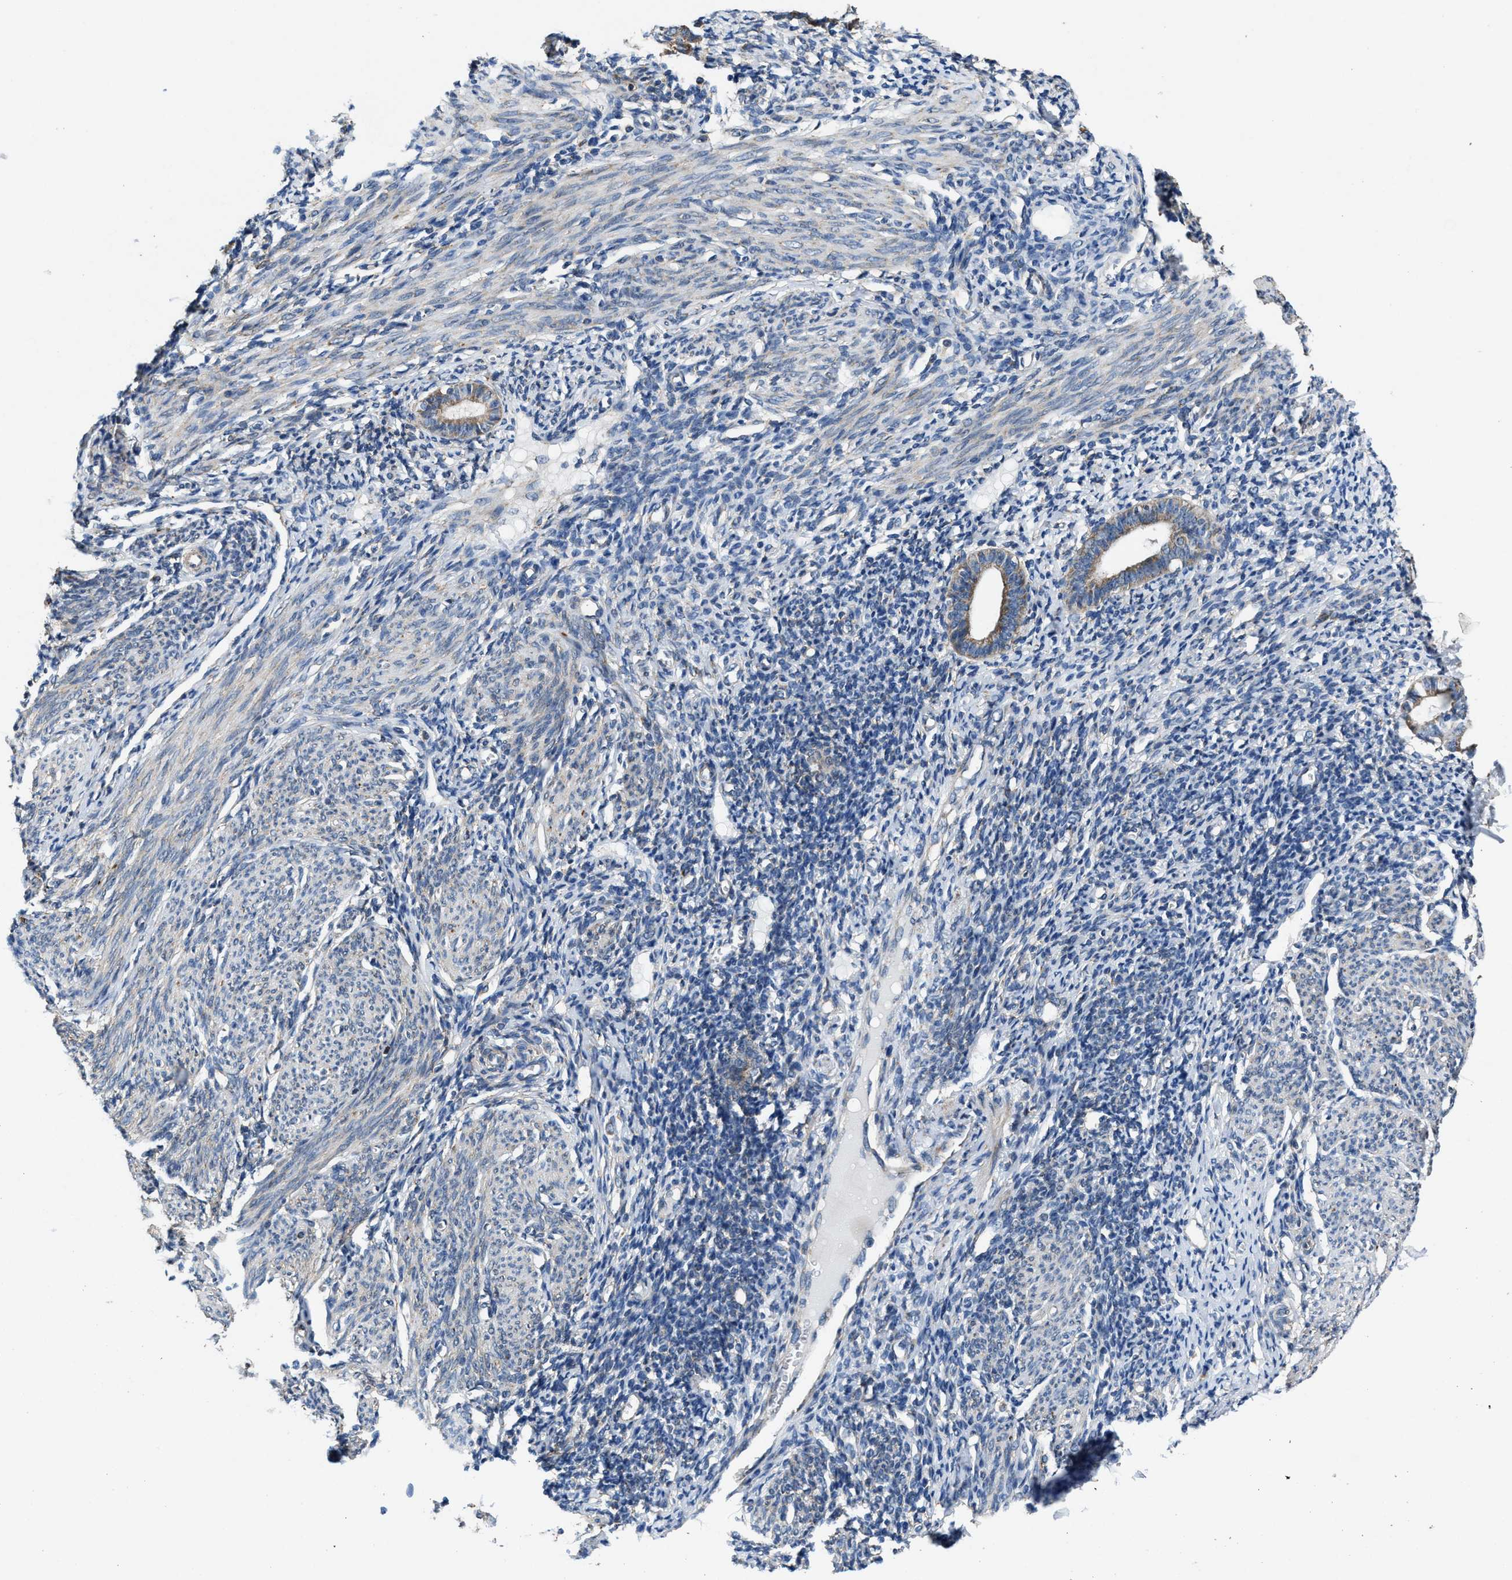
{"staining": {"intensity": "negative", "quantity": "none", "location": "none"}, "tissue": "endometrium", "cell_type": "Cells in endometrial stroma", "image_type": "normal", "snomed": [{"axis": "morphology", "description": "Normal tissue, NOS"}, {"axis": "morphology", "description": "Adenocarcinoma, NOS"}, {"axis": "topography", "description": "Endometrium"}], "caption": "The histopathology image shows no staining of cells in endometrial stroma in normal endometrium.", "gene": "PDP1", "patient": {"sex": "female", "age": 57}}